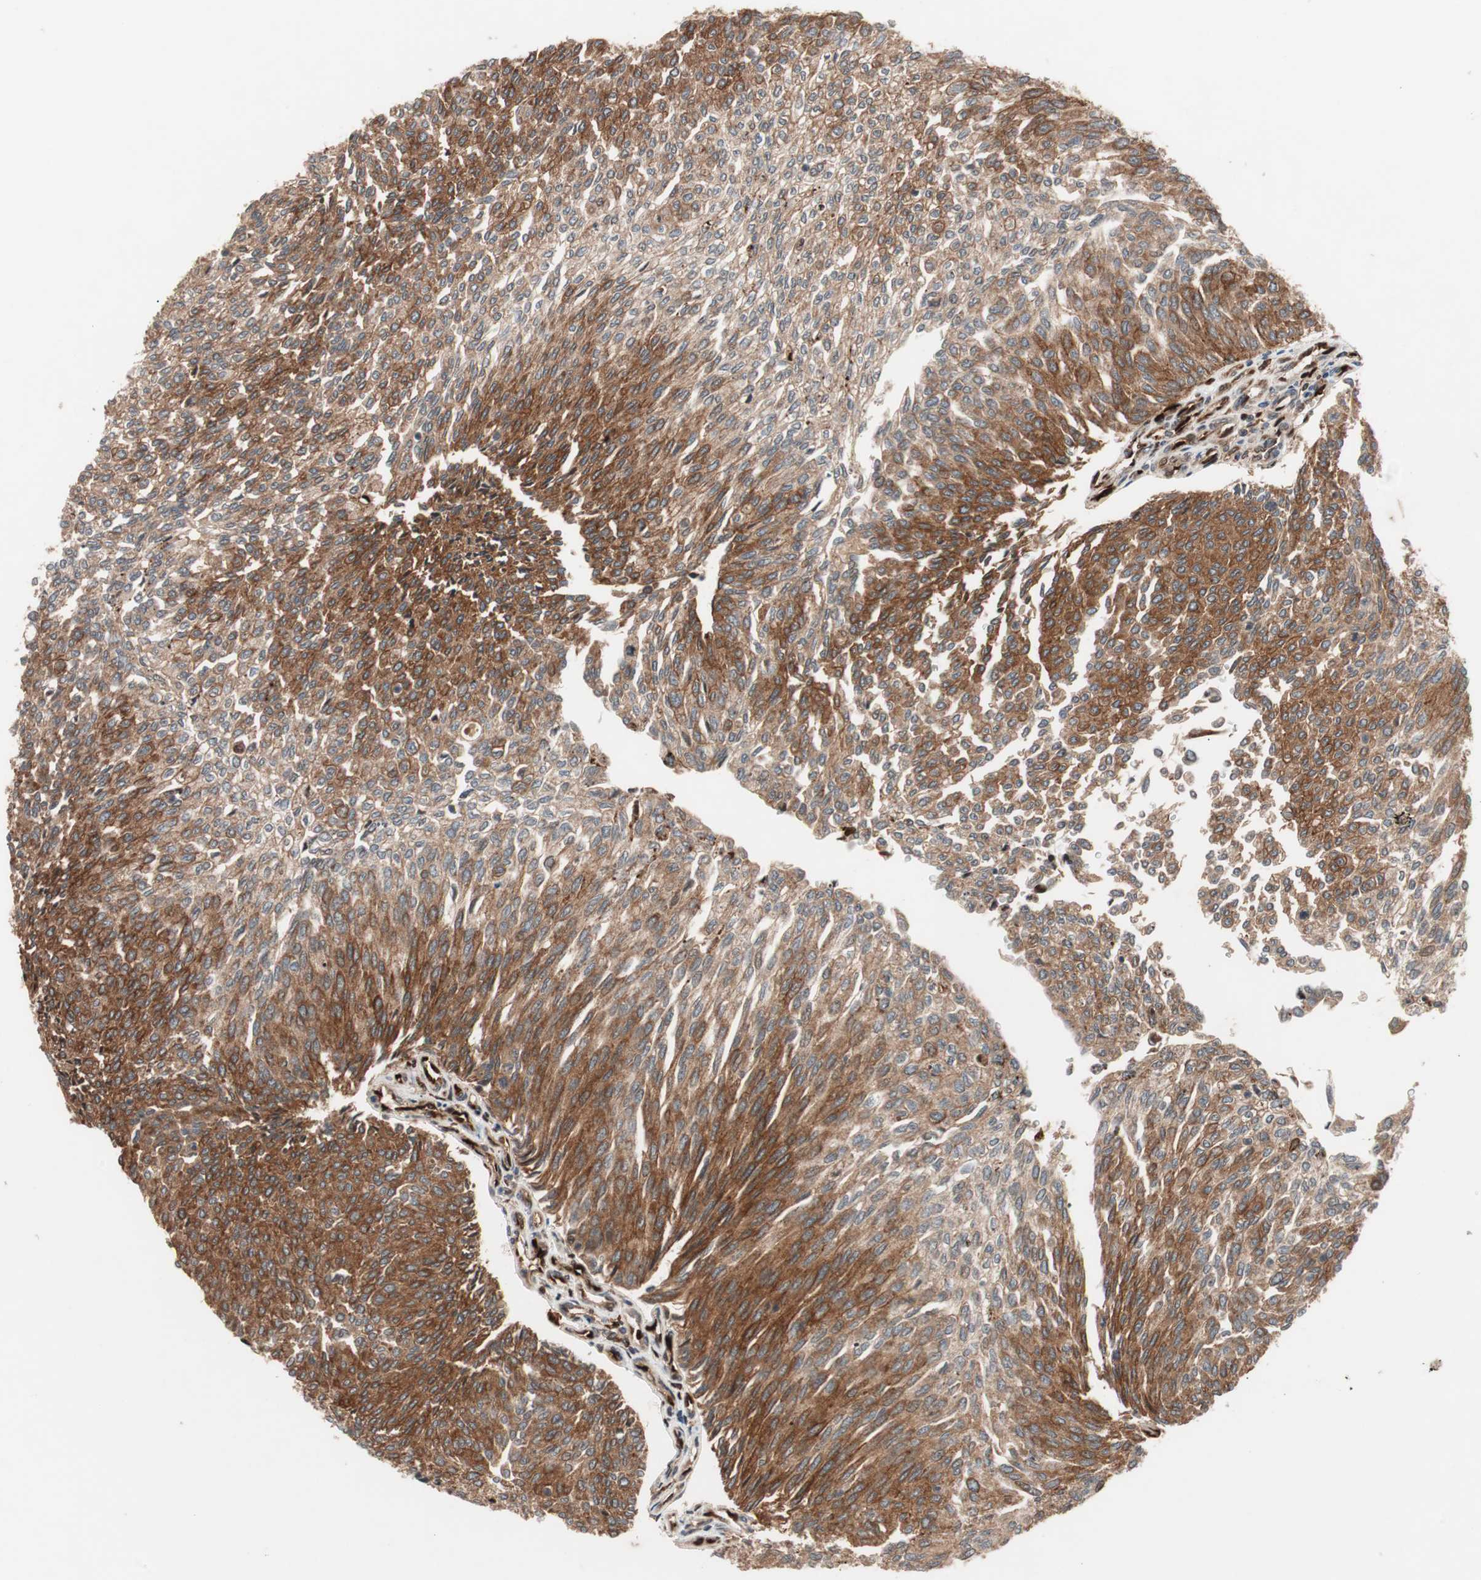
{"staining": {"intensity": "strong", "quantity": ">75%", "location": "cytoplasmic/membranous"}, "tissue": "urothelial cancer", "cell_type": "Tumor cells", "image_type": "cancer", "snomed": [{"axis": "morphology", "description": "Urothelial carcinoma, Low grade"}, {"axis": "topography", "description": "Urinary bladder"}], "caption": "This is a histology image of immunohistochemistry (IHC) staining of urothelial cancer, which shows strong positivity in the cytoplasmic/membranous of tumor cells.", "gene": "NF2", "patient": {"sex": "female", "age": 79}}